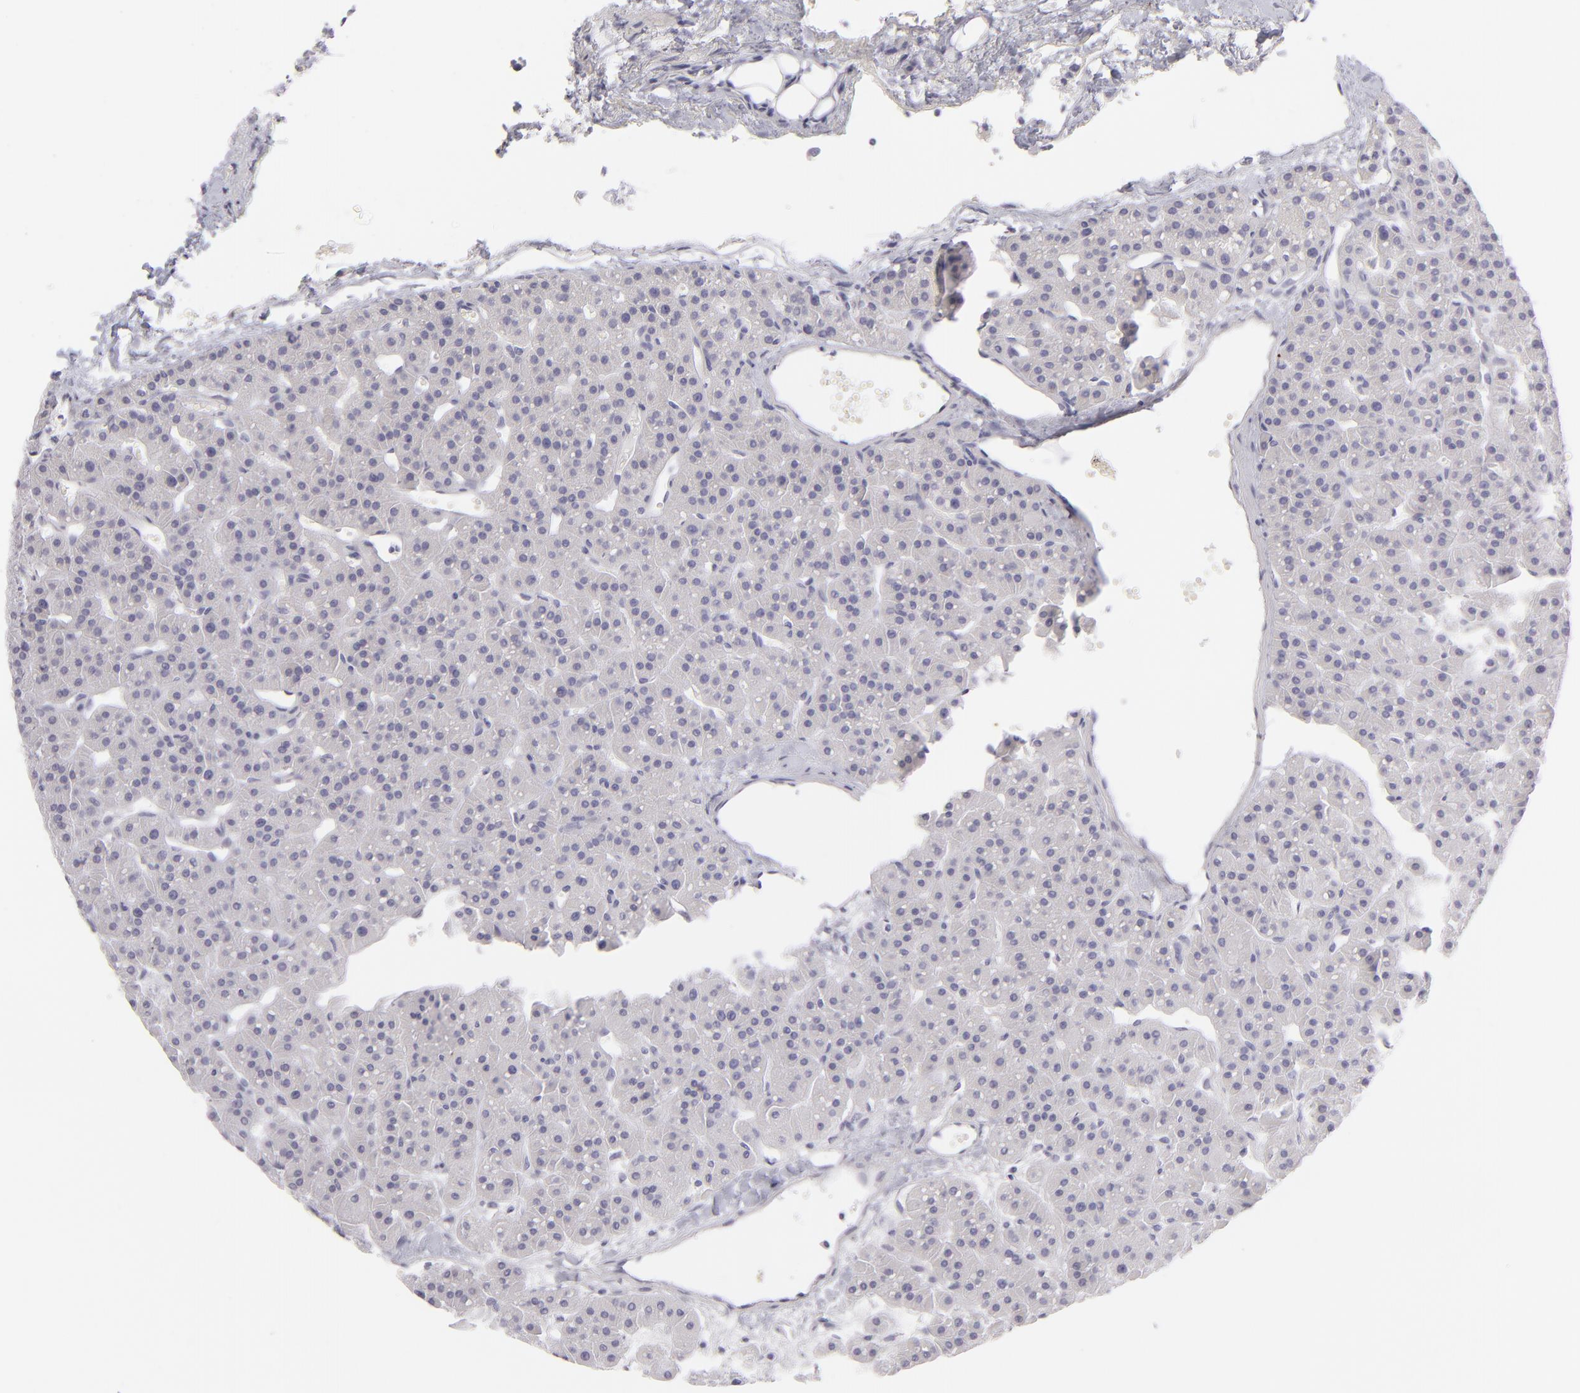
{"staining": {"intensity": "negative", "quantity": "none", "location": "none"}, "tissue": "parathyroid gland", "cell_type": "Glandular cells", "image_type": "normal", "snomed": [{"axis": "morphology", "description": "Normal tissue, NOS"}, {"axis": "topography", "description": "Parathyroid gland"}], "caption": "IHC of unremarkable human parathyroid gland displays no staining in glandular cells. The staining is performed using DAB brown chromogen with nuclei counter-stained in using hematoxylin.", "gene": "FCER2", "patient": {"sex": "female", "age": 76}}